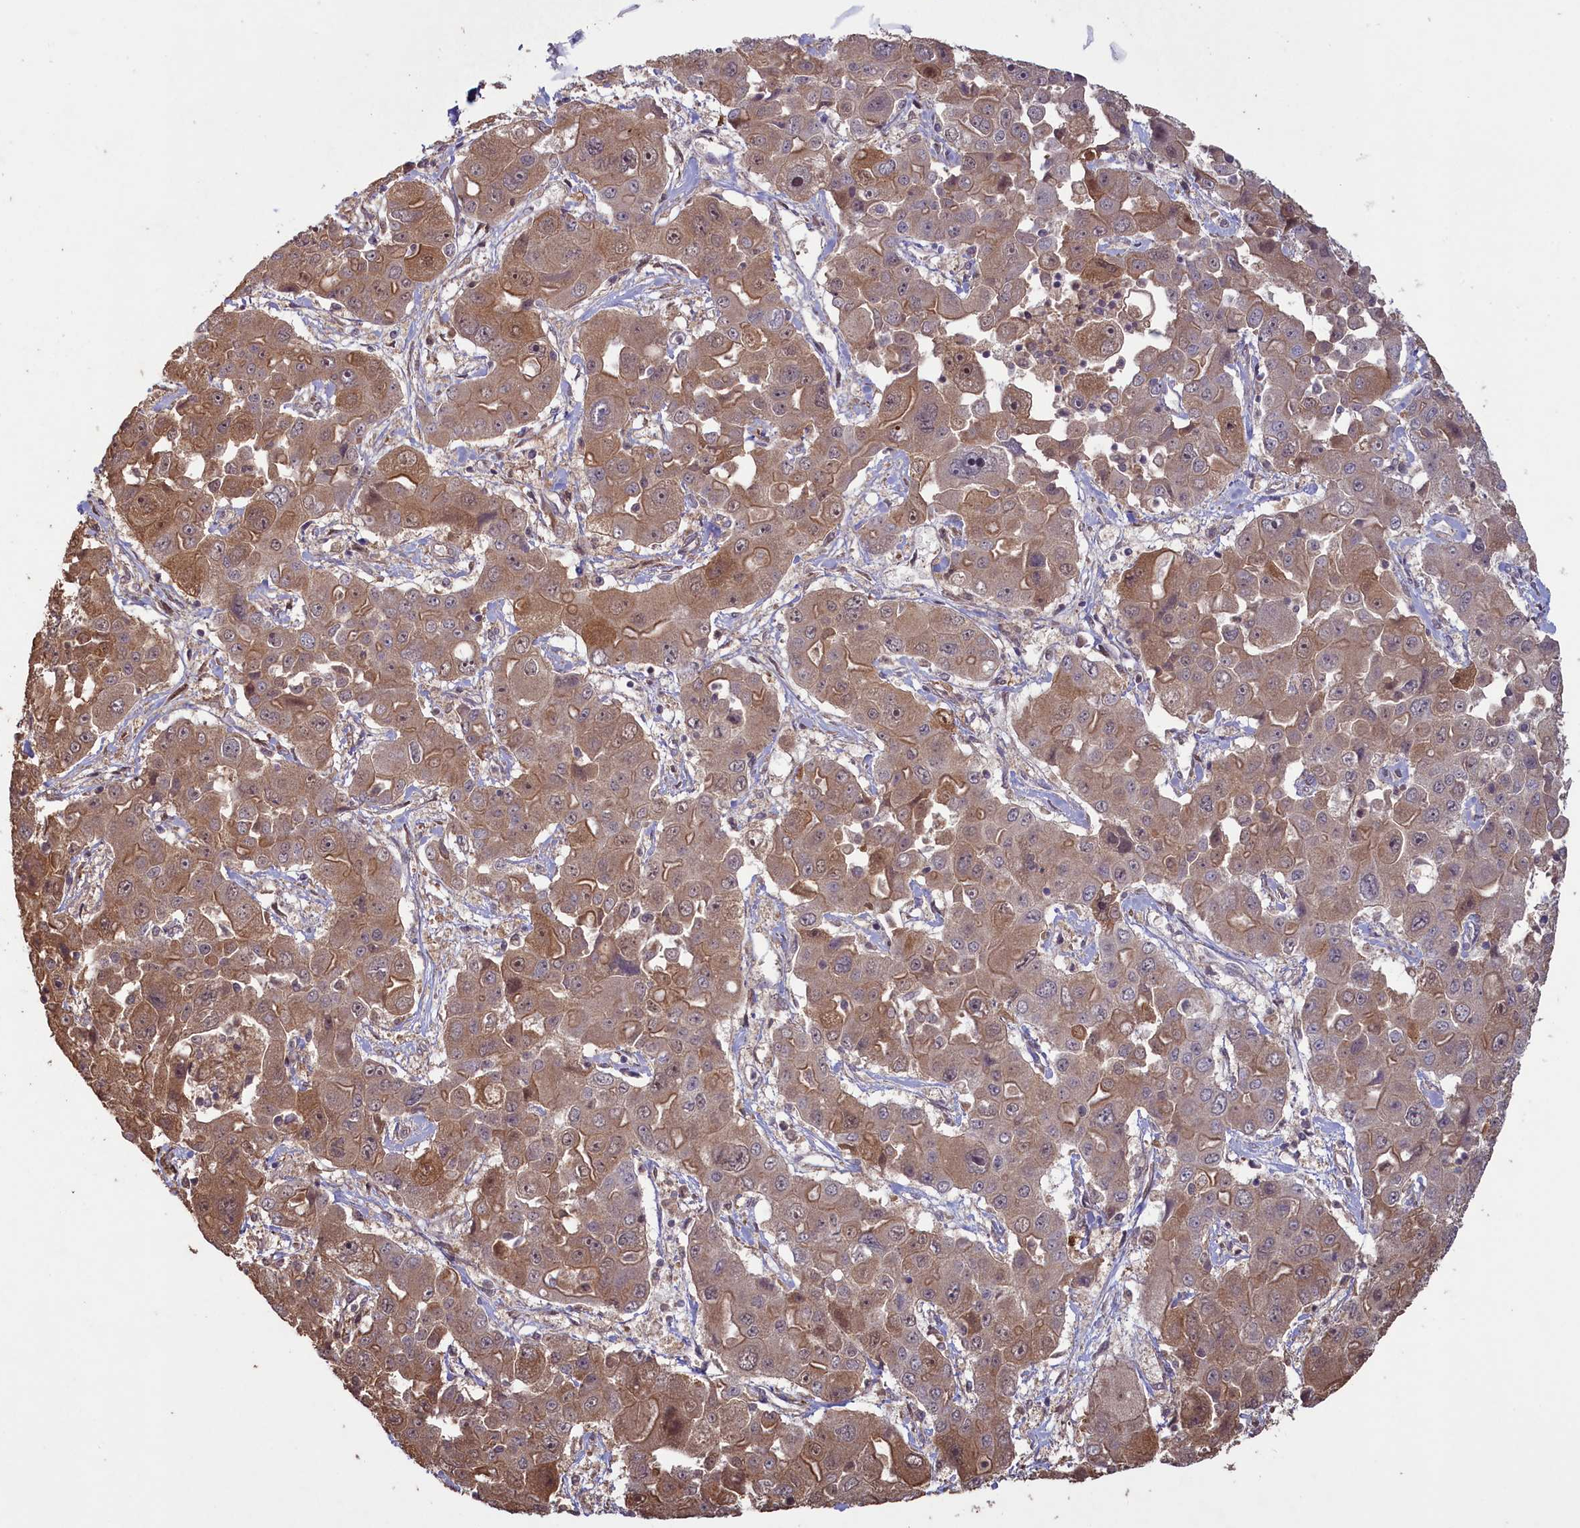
{"staining": {"intensity": "moderate", "quantity": ">75%", "location": "cytoplasmic/membranous"}, "tissue": "liver cancer", "cell_type": "Tumor cells", "image_type": "cancer", "snomed": [{"axis": "morphology", "description": "Cholangiocarcinoma"}, {"axis": "topography", "description": "Liver"}], "caption": "Approximately >75% of tumor cells in human liver cholangiocarcinoma reveal moderate cytoplasmic/membranous protein expression as visualized by brown immunohistochemical staining.", "gene": "CIAO2B", "patient": {"sex": "male", "age": 67}}